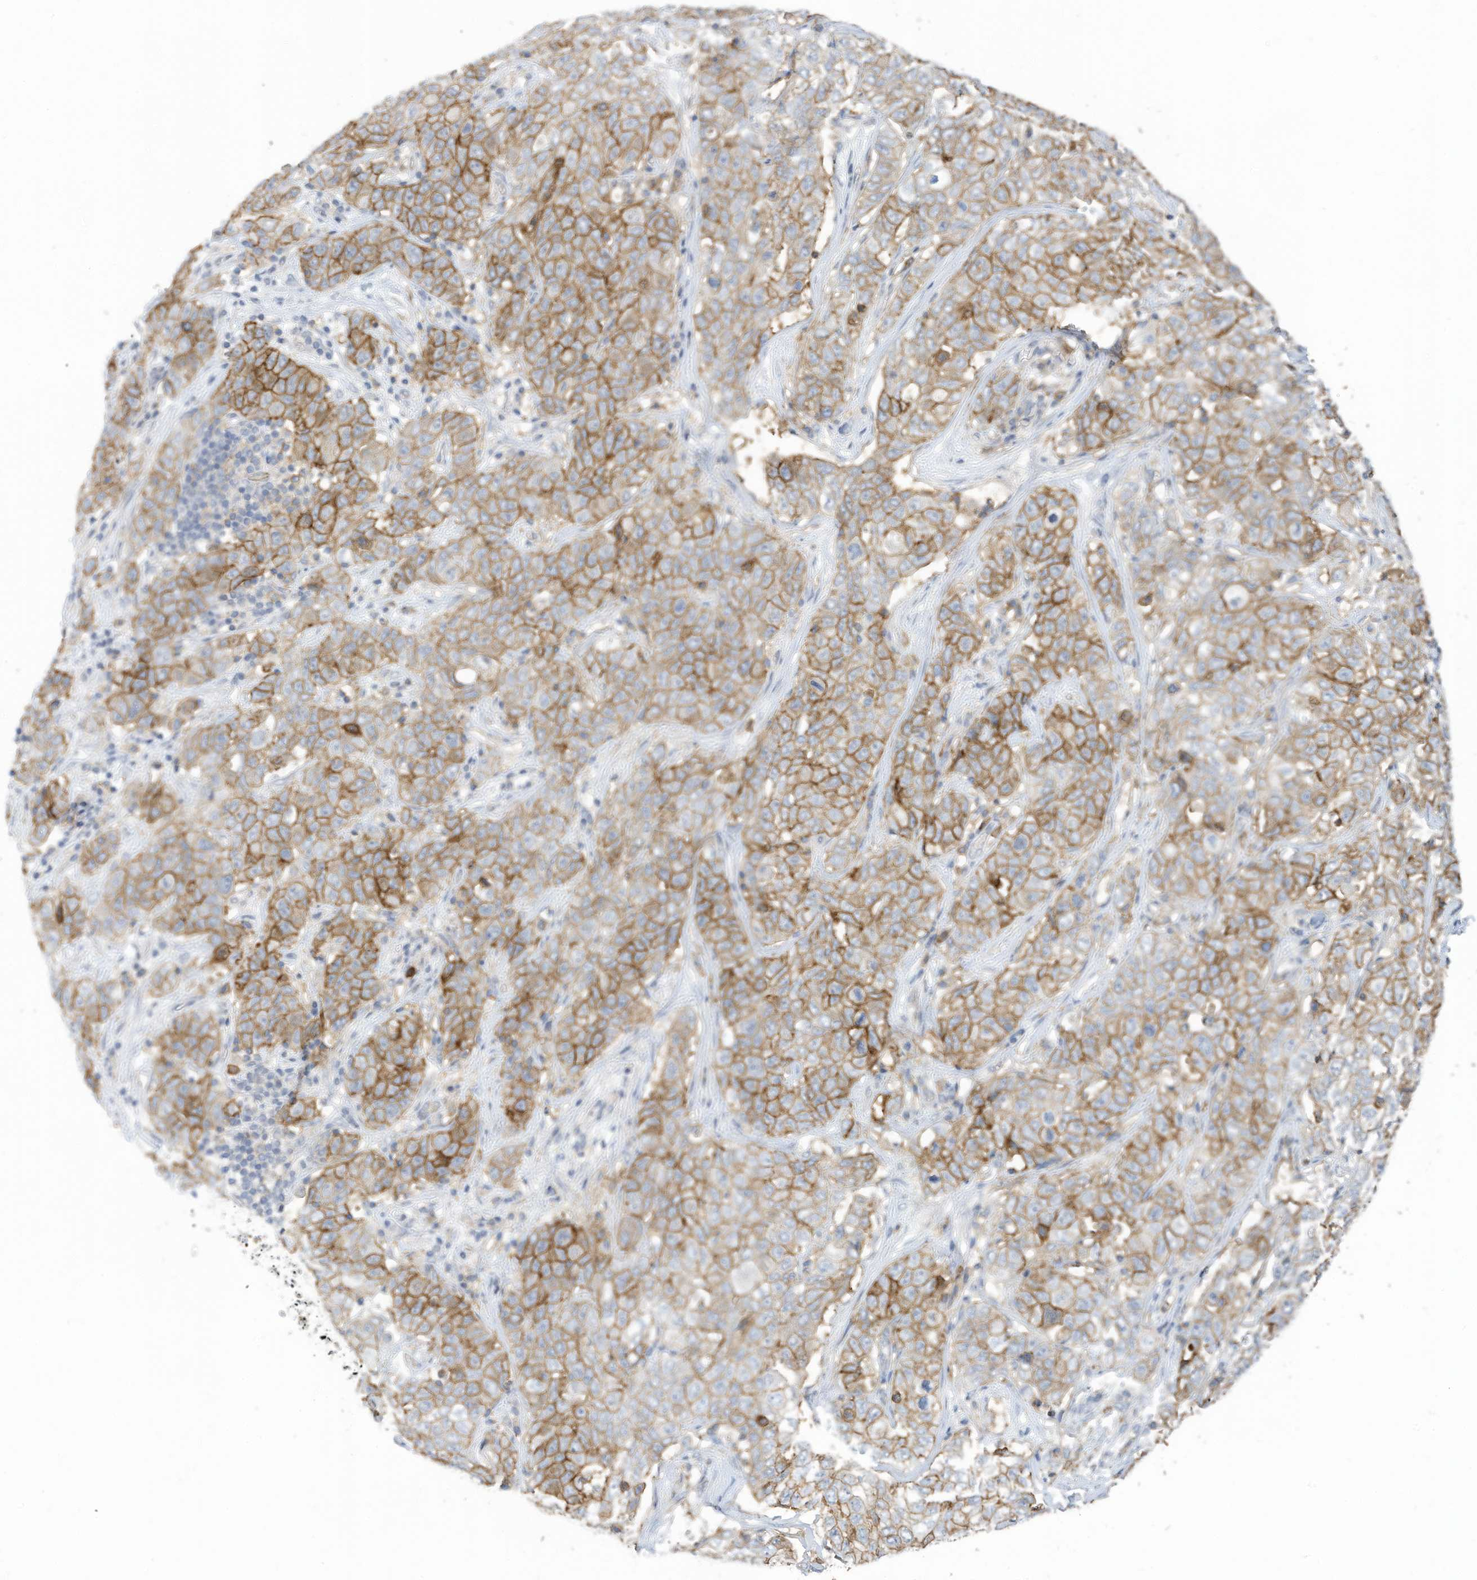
{"staining": {"intensity": "moderate", "quantity": ">75%", "location": "cytoplasmic/membranous"}, "tissue": "stomach cancer", "cell_type": "Tumor cells", "image_type": "cancer", "snomed": [{"axis": "morphology", "description": "Normal tissue, NOS"}, {"axis": "morphology", "description": "Adenocarcinoma, NOS"}, {"axis": "topography", "description": "Lymph node"}, {"axis": "topography", "description": "Stomach"}], "caption": "Stomach adenocarcinoma tissue demonstrates moderate cytoplasmic/membranous positivity in about >75% of tumor cells", "gene": "SLC1A5", "patient": {"sex": "male", "age": 48}}